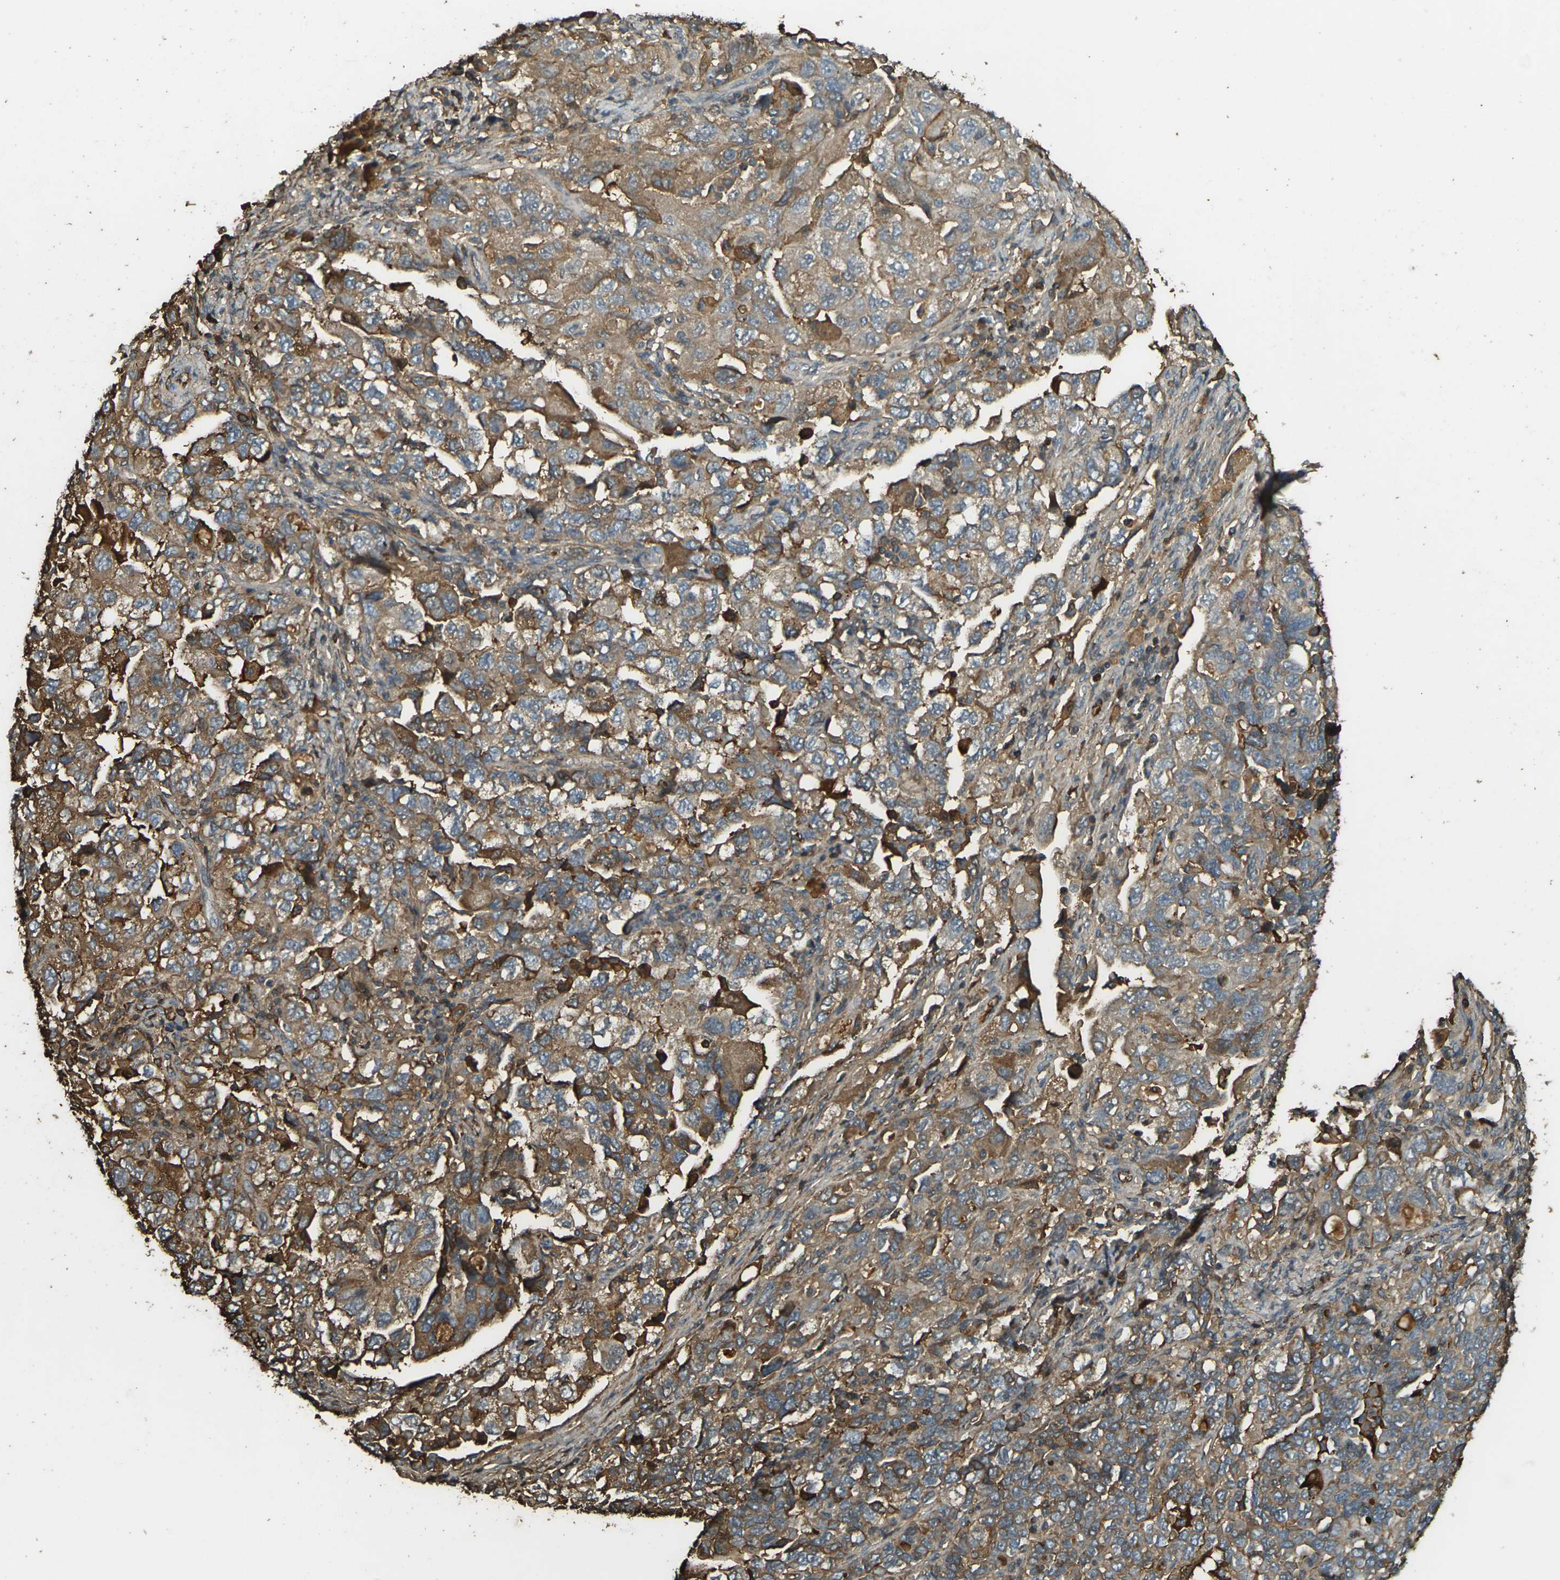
{"staining": {"intensity": "moderate", "quantity": ">75%", "location": "cytoplasmic/membranous"}, "tissue": "ovarian cancer", "cell_type": "Tumor cells", "image_type": "cancer", "snomed": [{"axis": "morphology", "description": "Carcinoma, NOS"}, {"axis": "morphology", "description": "Cystadenocarcinoma, serous, NOS"}, {"axis": "topography", "description": "Ovary"}], "caption": "Protein staining of carcinoma (ovarian) tissue reveals moderate cytoplasmic/membranous staining in approximately >75% of tumor cells.", "gene": "CYP1B1", "patient": {"sex": "female", "age": 69}}